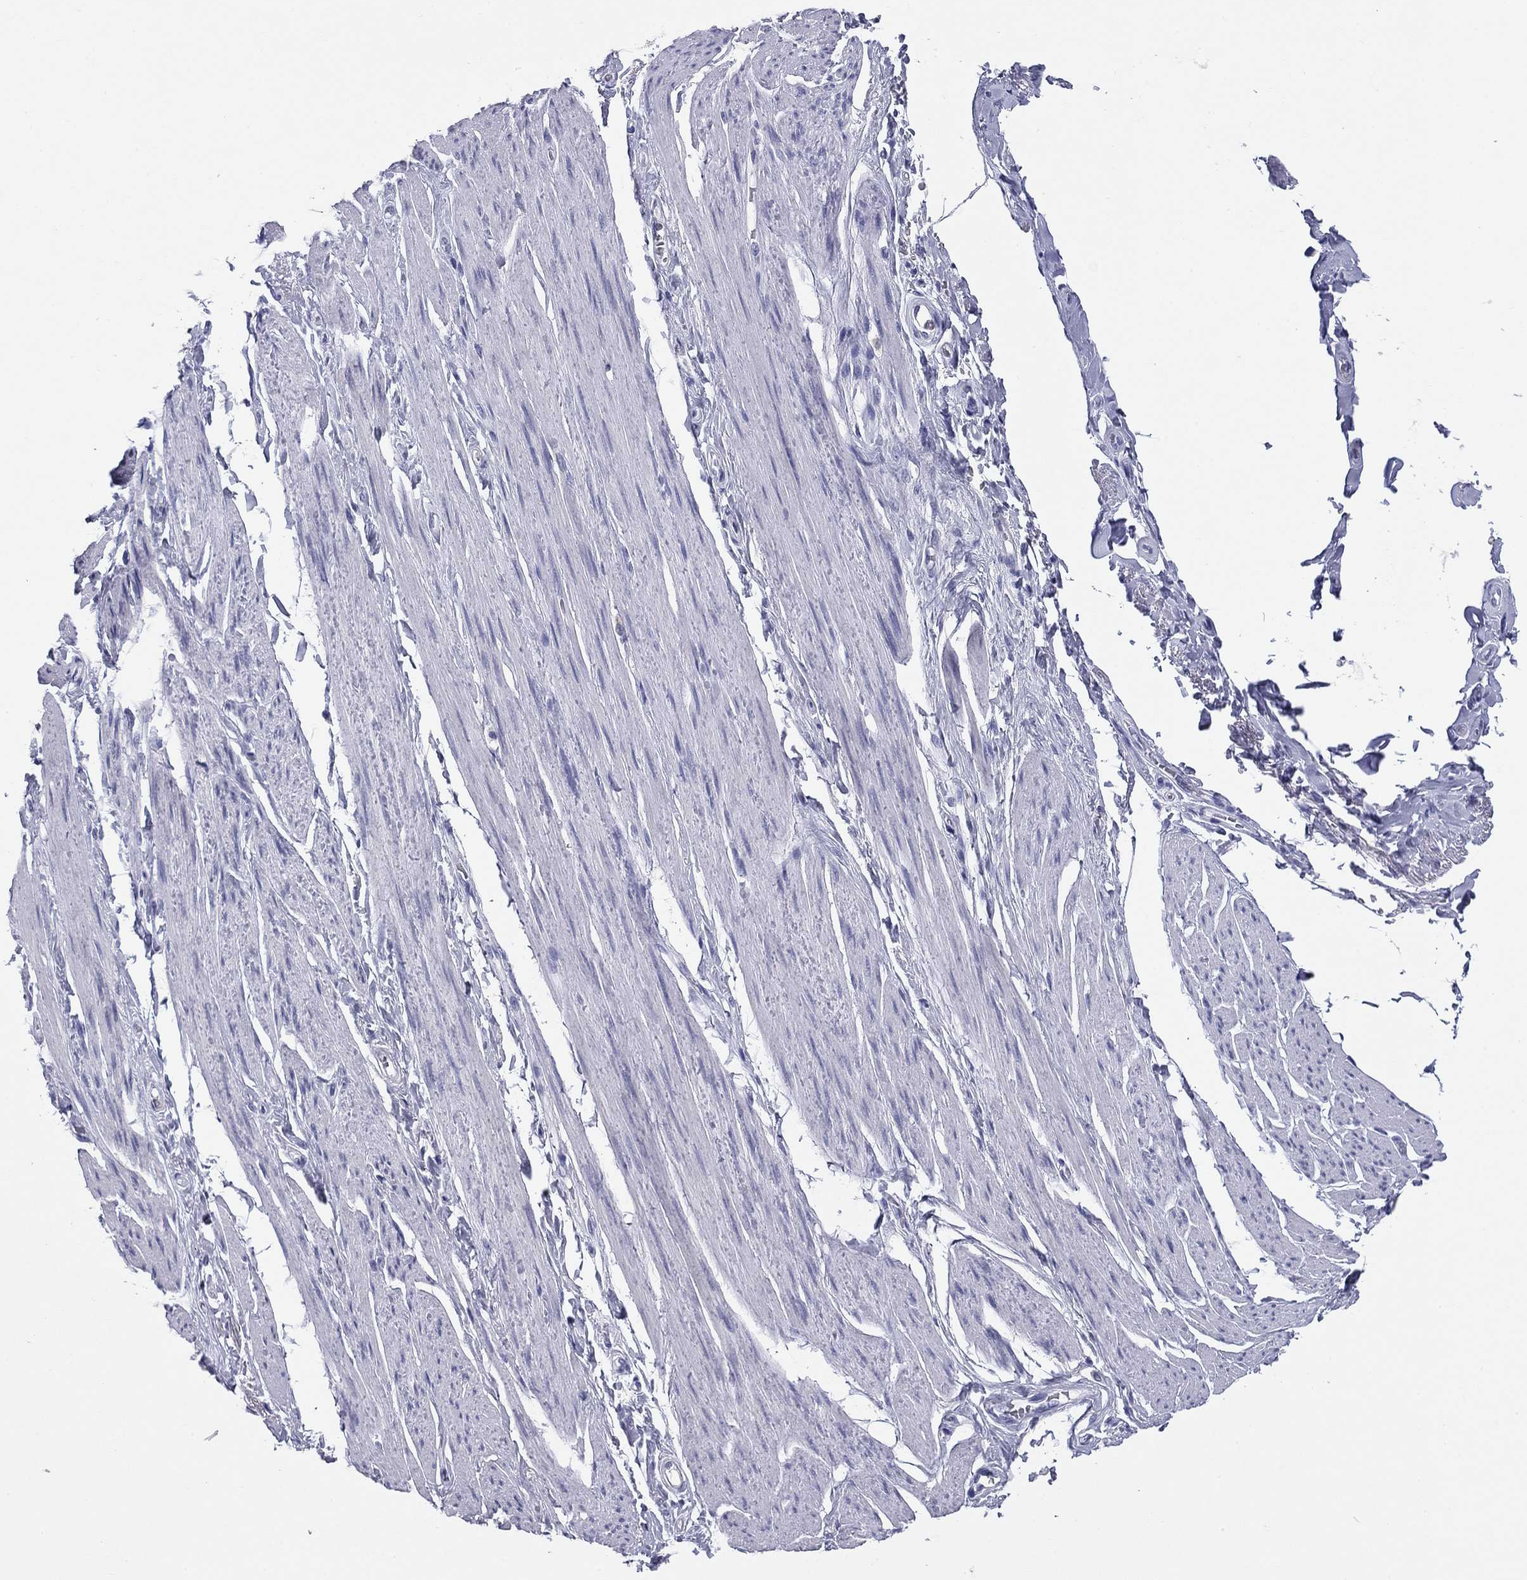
{"staining": {"intensity": "negative", "quantity": "none", "location": "none"}, "tissue": "skeletal muscle", "cell_type": "Myocytes", "image_type": "normal", "snomed": [{"axis": "morphology", "description": "Normal tissue, NOS"}, {"axis": "topography", "description": "Skeletal muscle"}, {"axis": "topography", "description": "Anal"}, {"axis": "topography", "description": "Peripheral nerve tissue"}], "caption": "Immunohistochemical staining of normal skeletal muscle demonstrates no significant staining in myocytes.", "gene": "ABCC2", "patient": {"sex": "male", "age": 53}}